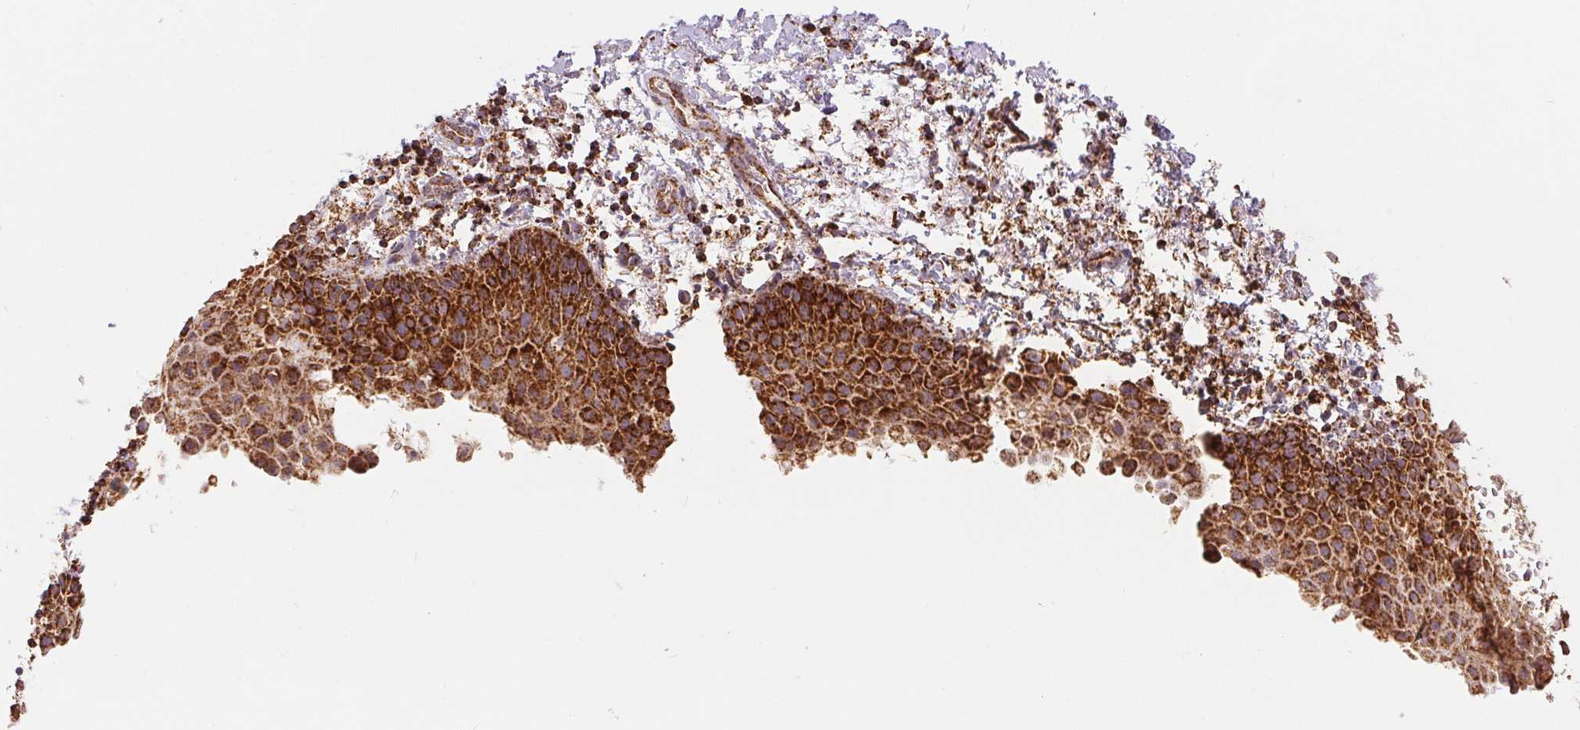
{"staining": {"intensity": "strong", "quantity": ">75%", "location": "cytoplasmic/membranous"}, "tissue": "vagina", "cell_type": "Squamous epithelial cells", "image_type": "normal", "snomed": [{"axis": "morphology", "description": "Normal tissue, NOS"}, {"axis": "topography", "description": "Vagina"}], "caption": "Brown immunohistochemical staining in unremarkable human vagina demonstrates strong cytoplasmic/membranous staining in about >75% of squamous epithelial cells. Ihc stains the protein in brown and the nuclei are stained blue.", "gene": "SDHB", "patient": {"sex": "female", "age": 61}}